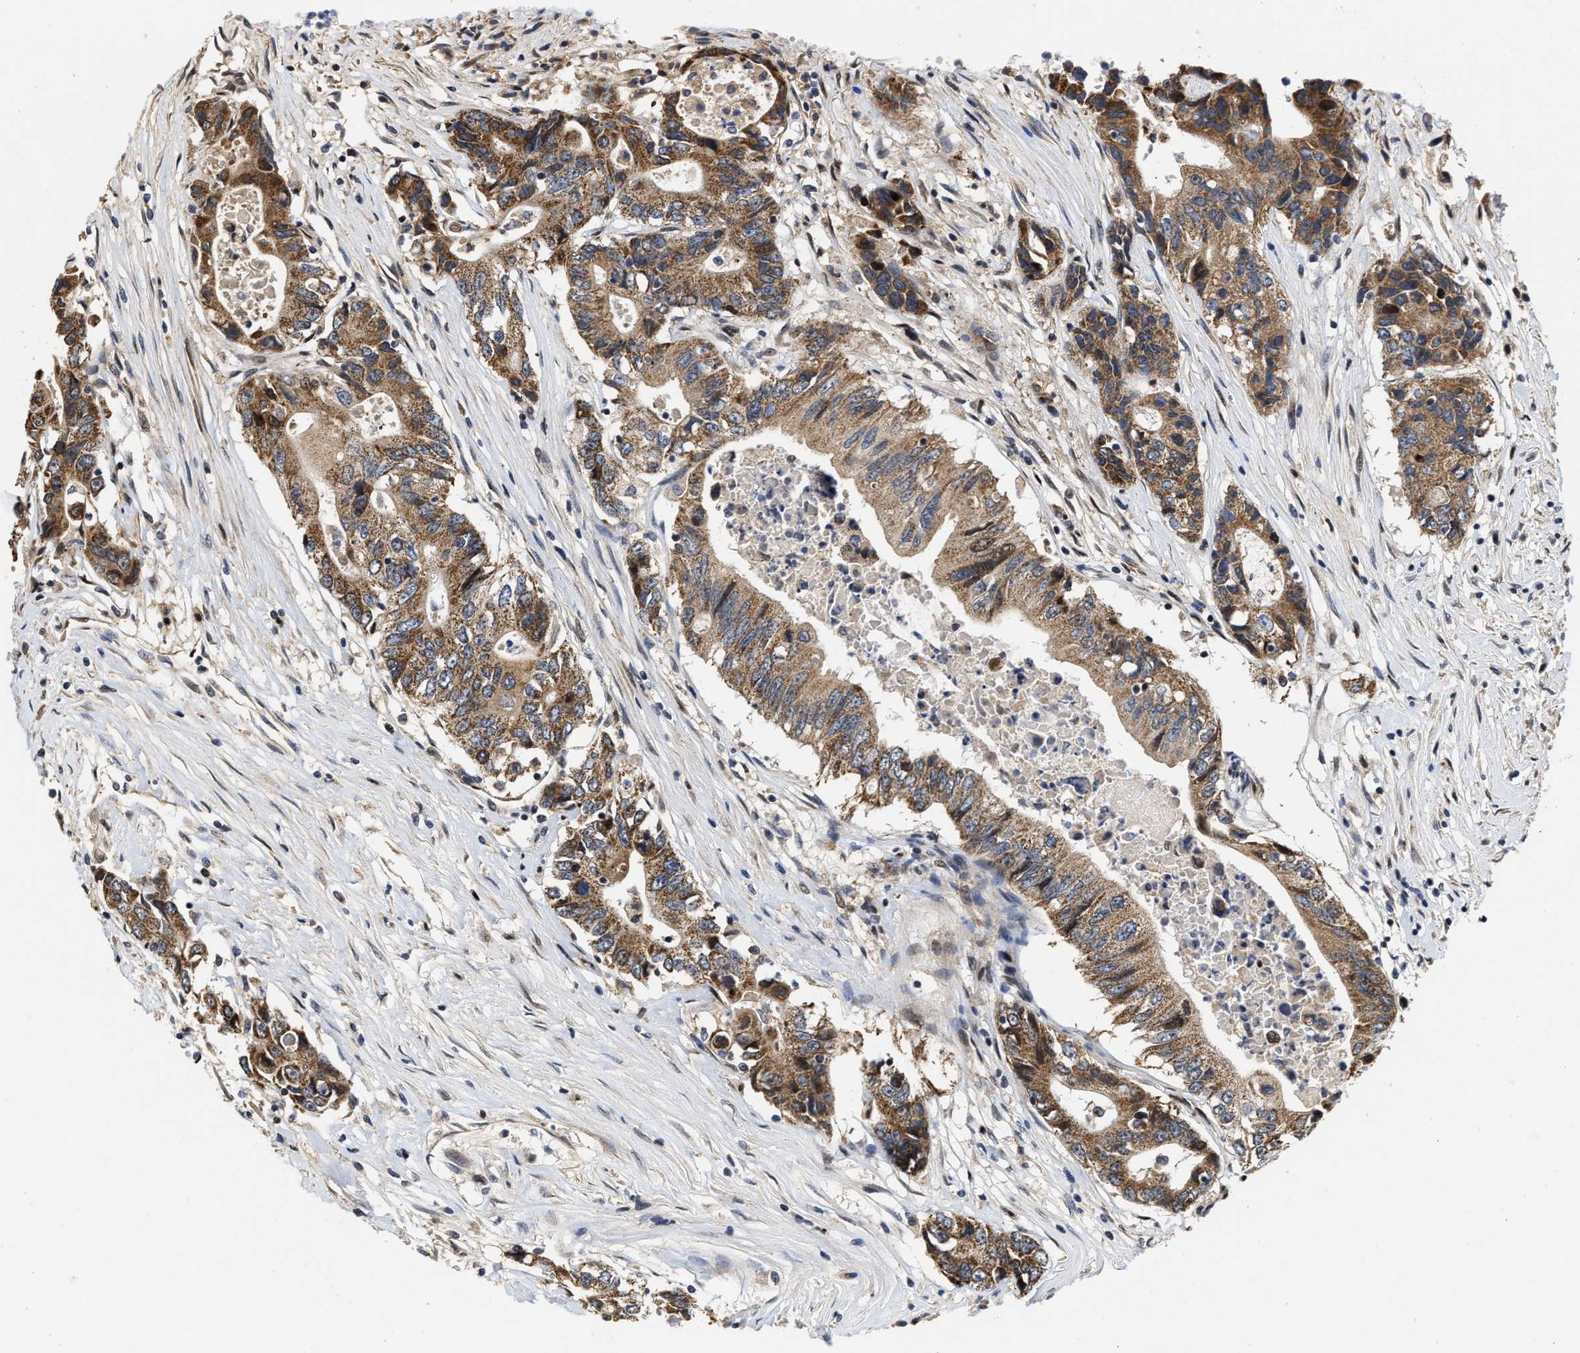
{"staining": {"intensity": "moderate", "quantity": ">75%", "location": "cytoplasmic/membranous"}, "tissue": "colorectal cancer", "cell_type": "Tumor cells", "image_type": "cancer", "snomed": [{"axis": "morphology", "description": "Adenocarcinoma, NOS"}, {"axis": "topography", "description": "Colon"}], "caption": "Immunohistochemistry of colorectal adenocarcinoma exhibits medium levels of moderate cytoplasmic/membranous staining in approximately >75% of tumor cells.", "gene": "SCYL2", "patient": {"sex": "female", "age": 77}}